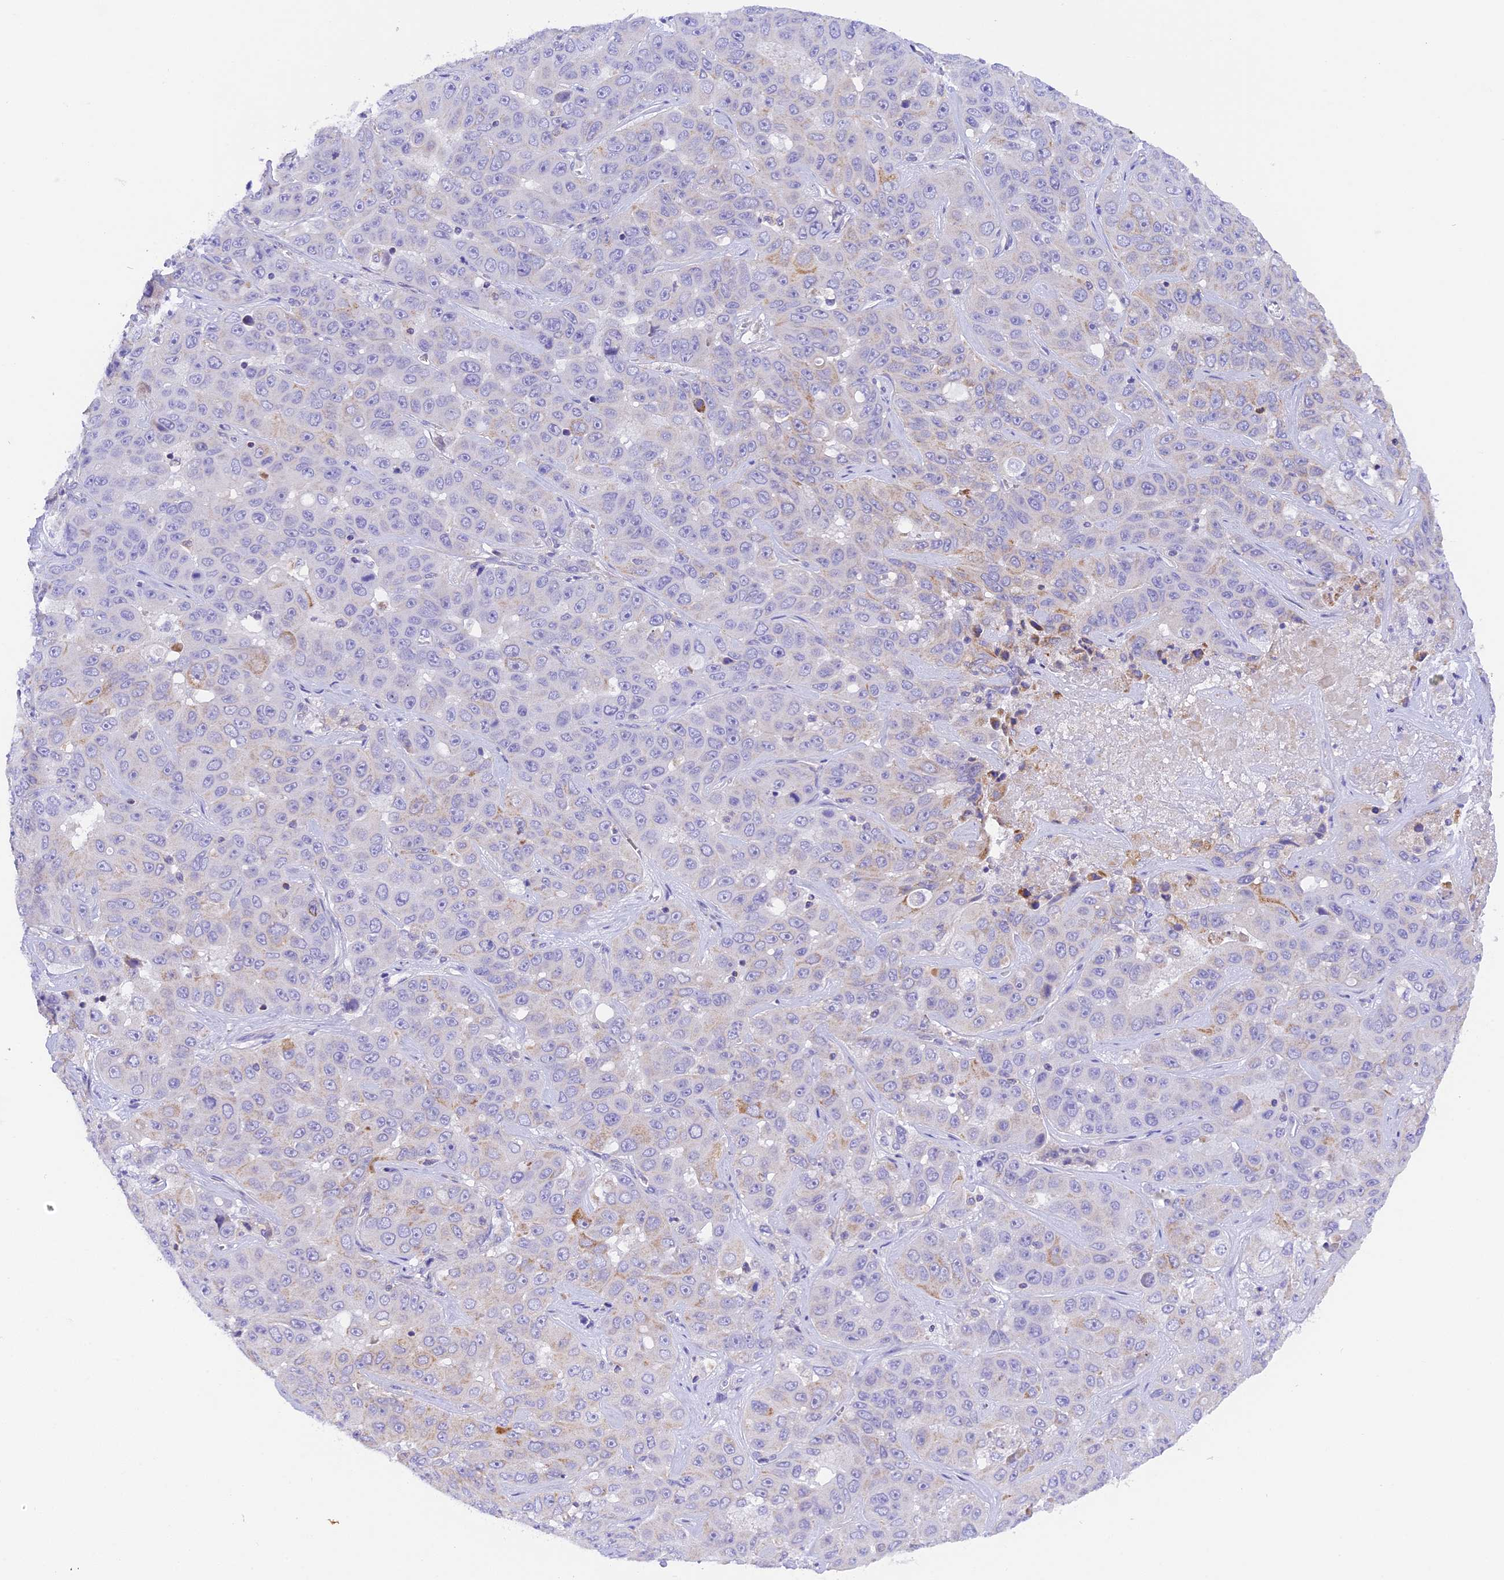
{"staining": {"intensity": "negative", "quantity": "none", "location": "none"}, "tissue": "liver cancer", "cell_type": "Tumor cells", "image_type": "cancer", "snomed": [{"axis": "morphology", "description": "Cholangiocarcinoma"}, {"axis": "topography", "description": "Liver"}], "caption": "Image shows no protein positivity in tumor cells of liver cancer (cholangiocarcinoma) tissue. The staining was performed using DAB (3,3'-diaminobenzidine) to visualize the protein expression in brown, while the nuclei were stained in blue with hematoxylin (Magnification: 20x).", "gene": "COL6A5", "patient": {"sex": "female", "age": 52}}